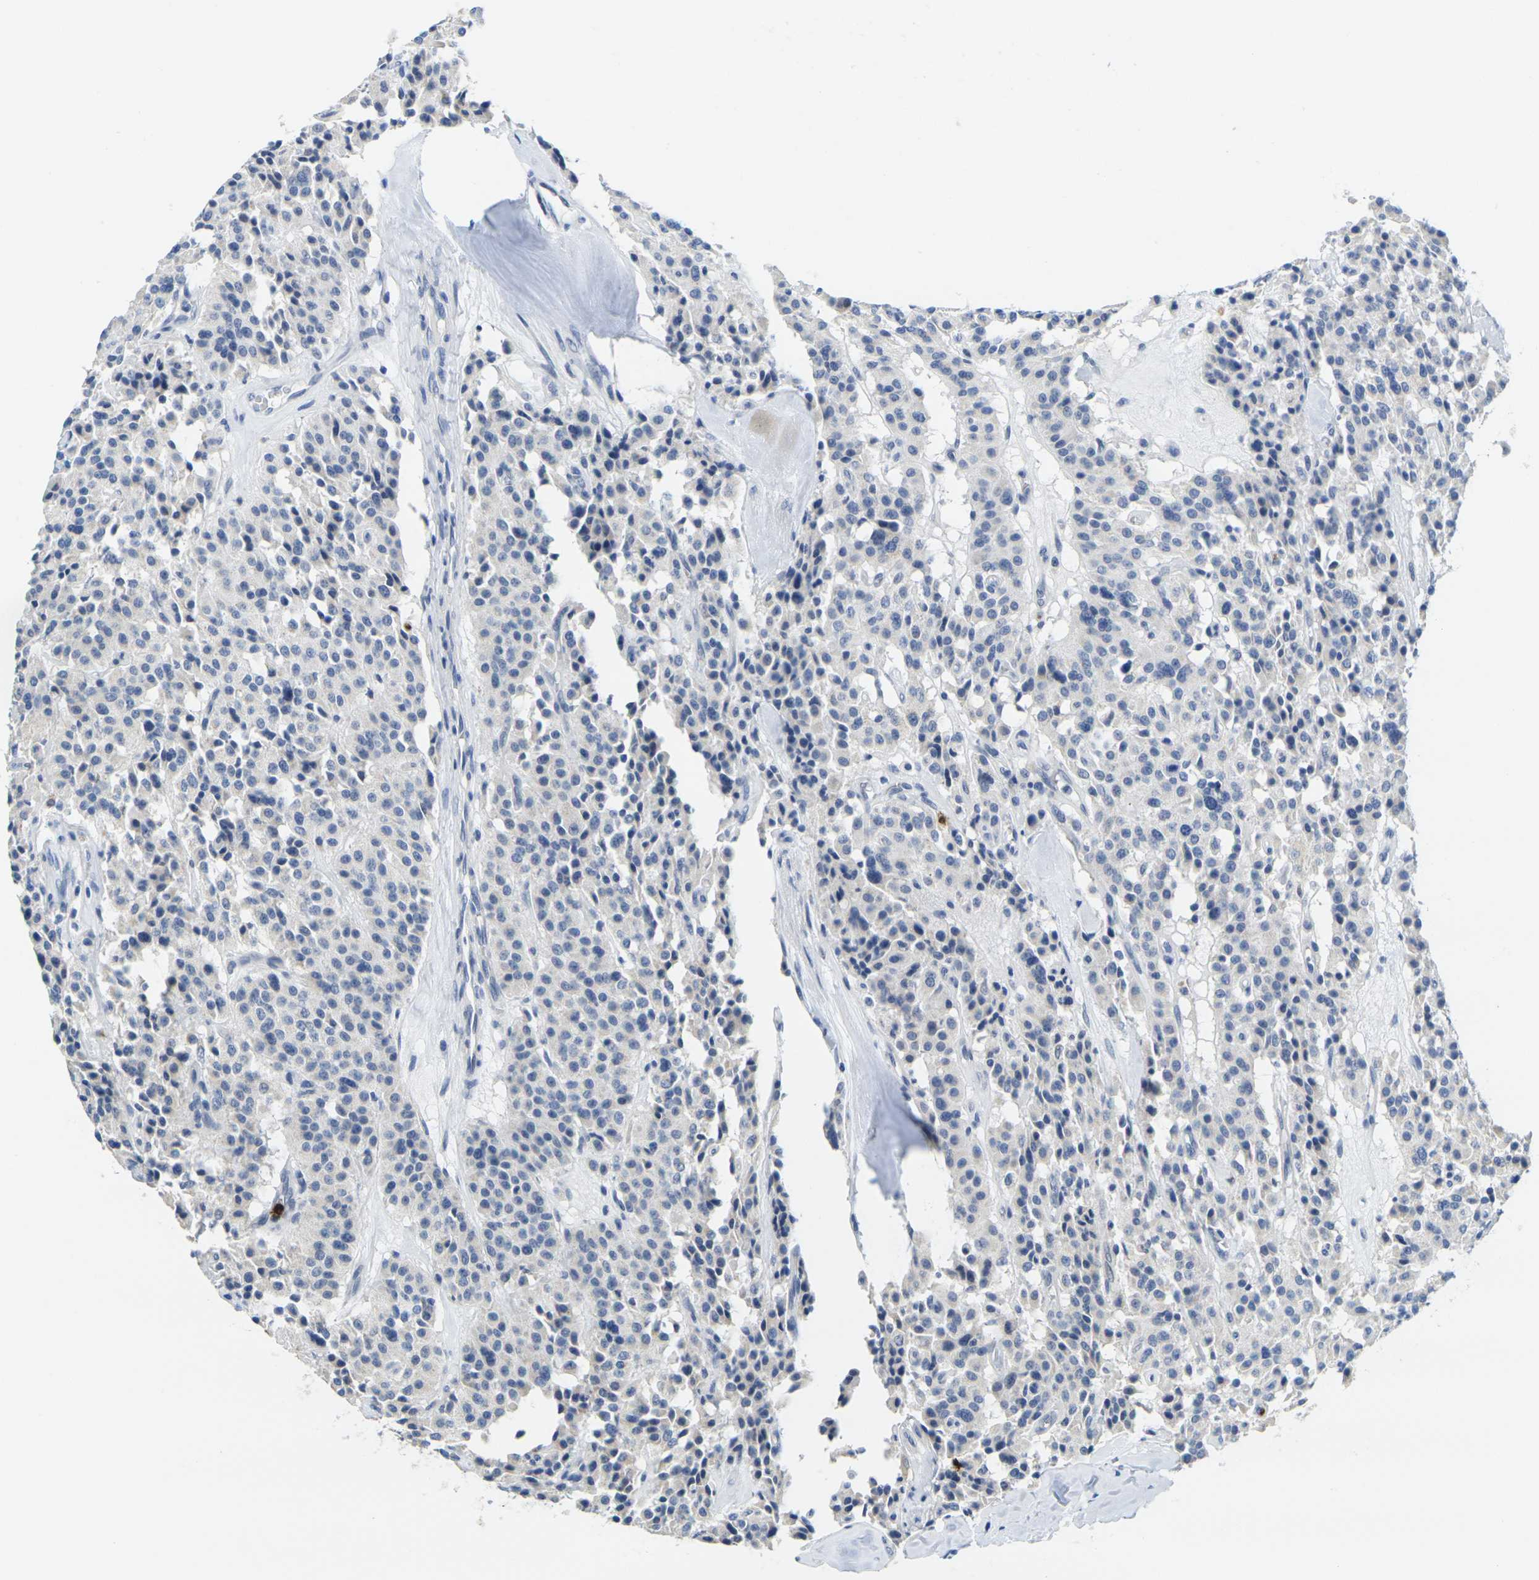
{"staining": {"intensity": "negative", "quantity": "none", "location": "none"}, "tissue": "carcinoid", "cell_type": "Tumor cells", "image_type": "cancer", "snomed": [{"axis": "morphology", "description": "Carcinoid, malignant, NOS"}, {"axis": "topography", "description": "Lung"}], "caption": "Carcinoid (malignant) stained for a protein using immunohistochemistry (IHC) demonstrates no positivity tumor cells.", "gene": "GPR15", "patient": {"sex": "male", "age": 30}}